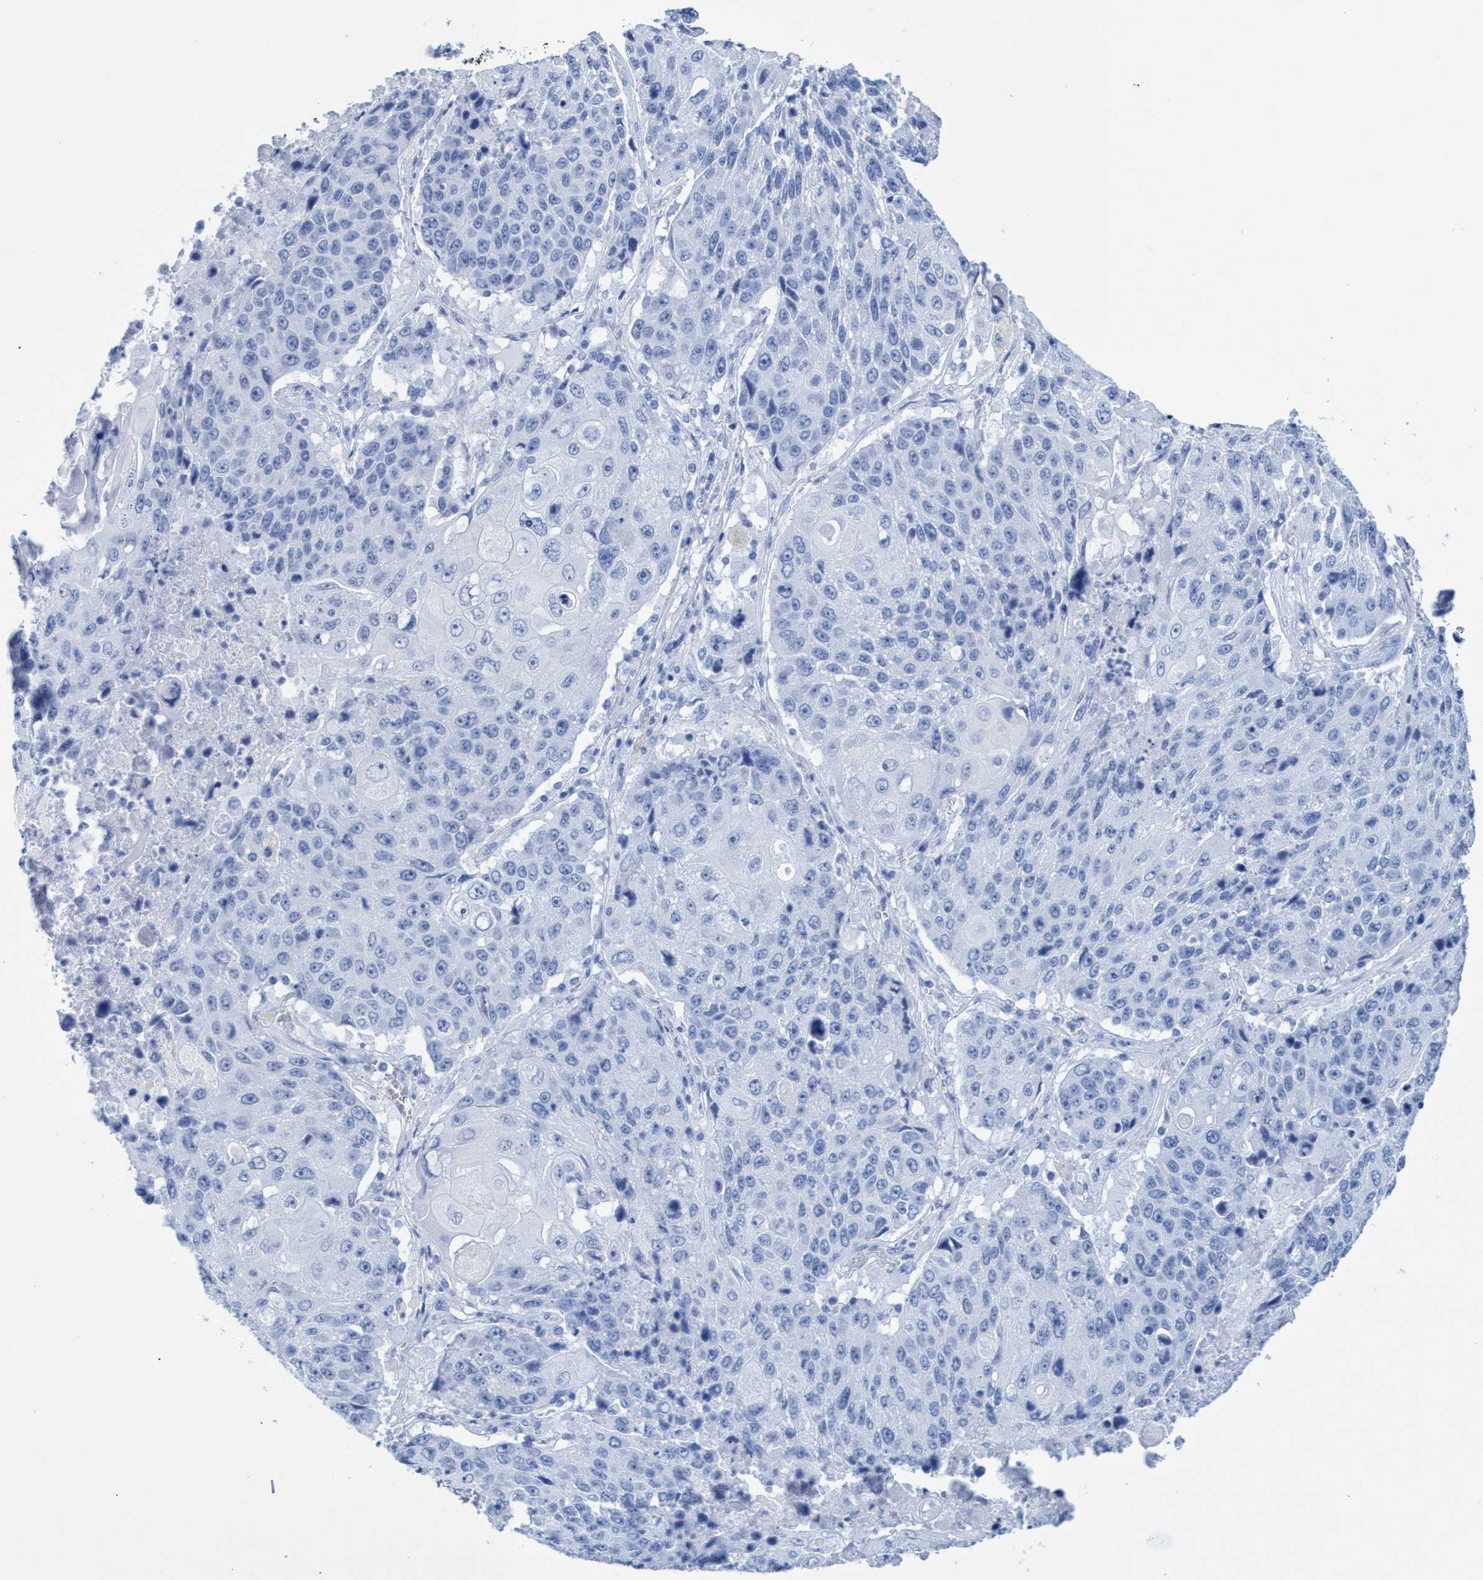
{"staining": {"intensity": "negative", "quantity": "none", "location": "none"}, "tissue": "lung cancer", "cell_type": "Tumor cells", "image_type": "cancer", "snomed": [{"axis": "morphology", "description": "Squamous cell carcinoma, NOS"}, {"axis": "topography", "description": "Lung"}], "caption": "A histopathology image of human lung cancer (squamous cell carcinoma) is negative for staining in tumor cells.", "gene": "INSL6", "patient": {"sex": "male", "age": 61}}